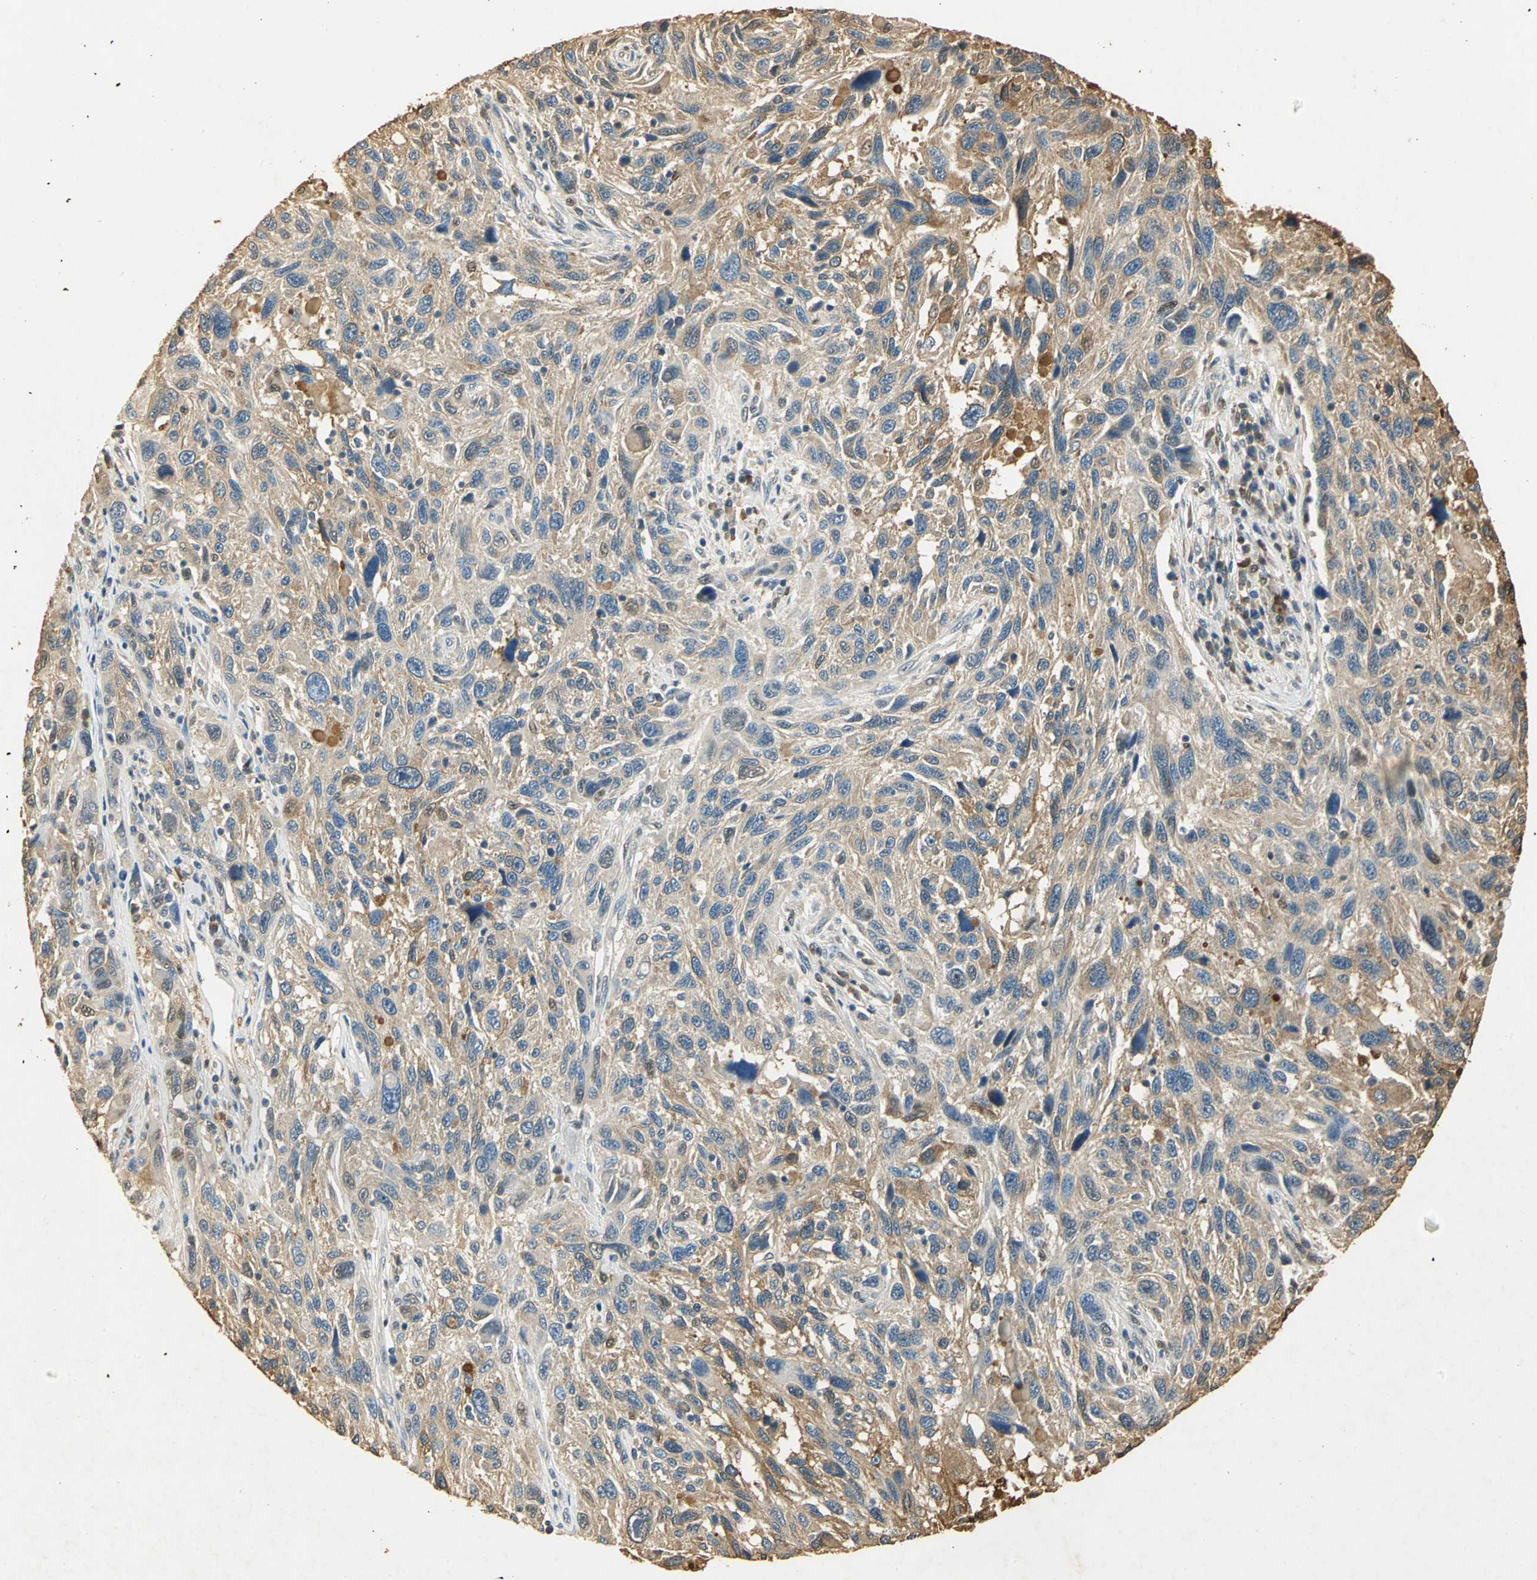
{"staining": {"intensity": "moderate", "quantity": ">75%", "location": "cytoplasmic/membranous"}, "tissue": "melanoma", "cell_type": "Tumor cells", "image_type": "cancer", "snomed": [{"axis": "morphology", "description": "Malignant melanoma, NOS"}, {"axis": "topography", "description": "Skin"}], "caption": "Human melanoma stained with a protein marker demonstrates moderate staining in tumor cells.", "gene": "GAPDH", "patient": {"sex": "male", "age": 53}}